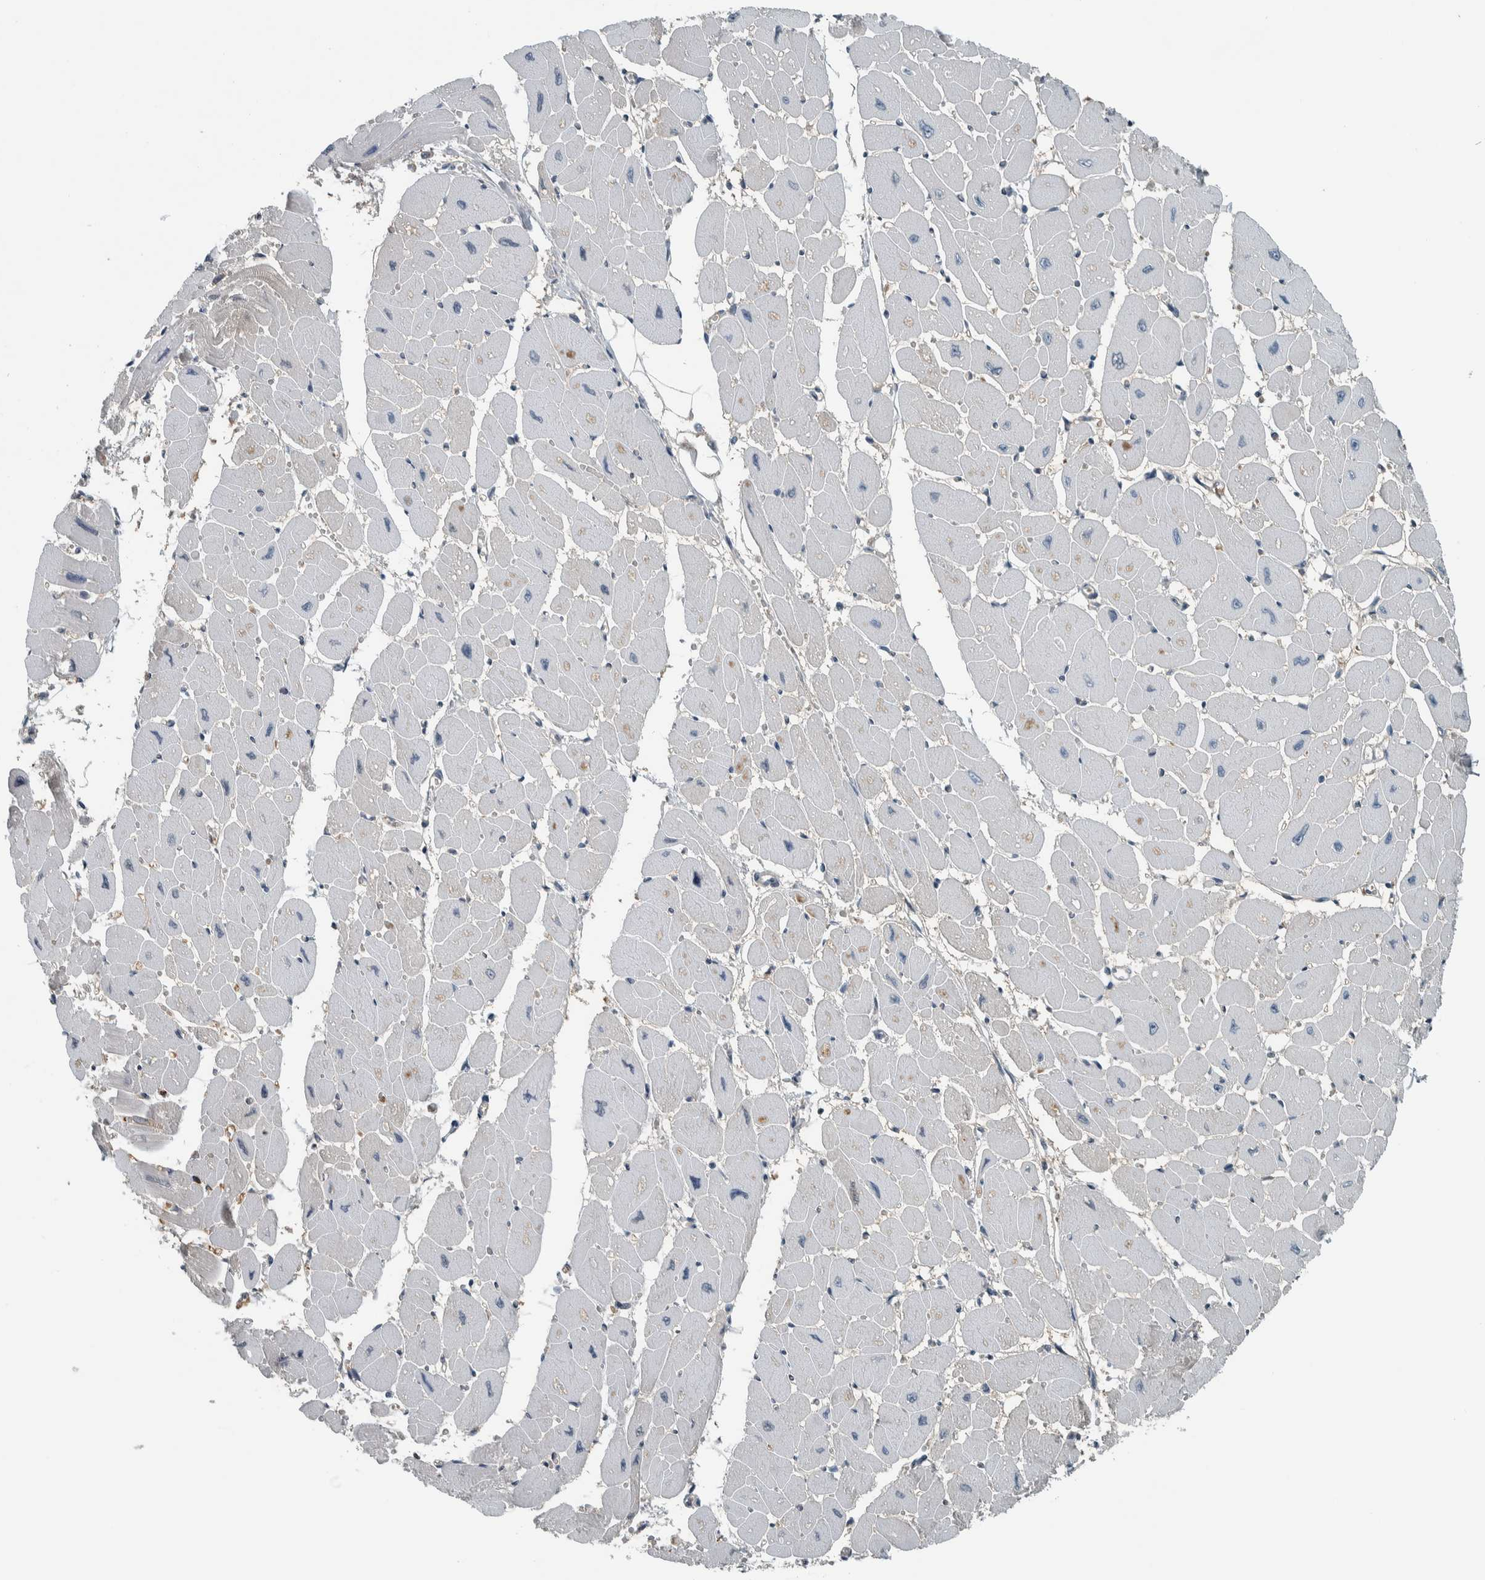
{"staining": {"intensity": "weak", "quantity": "<25%", "location": "cytoplasmic/membranous"}, "tissue": "heart muscle", "cell_type": "Cardiomyocytes", "image_type": "normal", "snomed": [{"axis": "morphology", "description": "Normal tissue, NOS"}, {"axis": "topography", "description": "Heart"}], "caption": "An image of heart muscle stained for a protein exhibits no brown staining in cardiomyocytes.", "gene": "ALAD", "patient": {"sex": "female", "age": 54}}